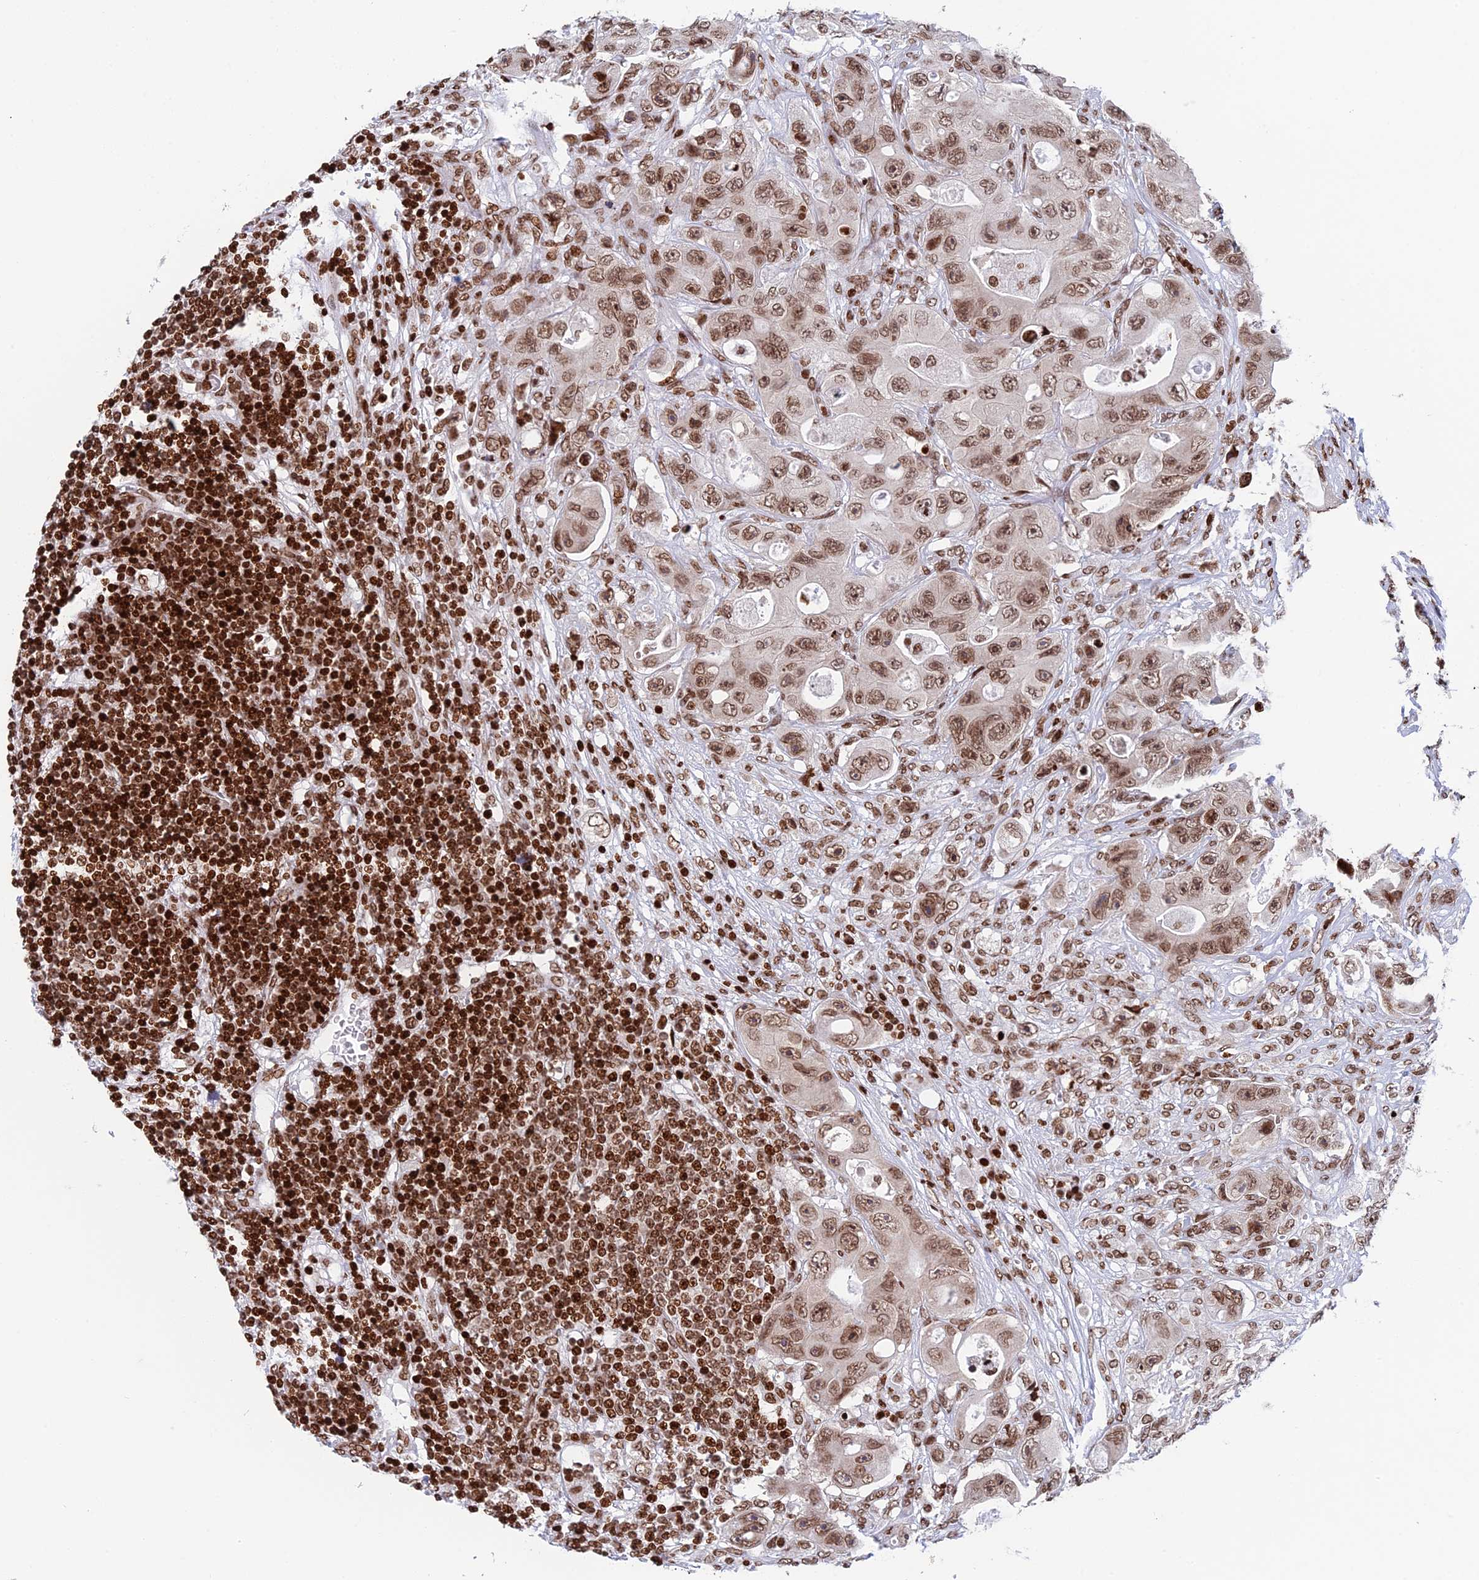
{"staining": {"intensity": "moderate", "quantity": ">75%", "location": "nuclear"}, "tissue": "colorectal cancer", "cell_type": "Tumor cells", "image_type": "cancer", "snomed": [{"axis": "morphology", "description": "Adenocarcinoma, NOS"}, {"axis": "topography", "description": "Colon"}], "caption": "A histopathology image of human colorectal adenocarcinoma stained for a protein demonstrates moderate nuclear brown staining in tumor cells.", "gene": "RPAP1", "patient": {"sex": "female", "age": 46}}